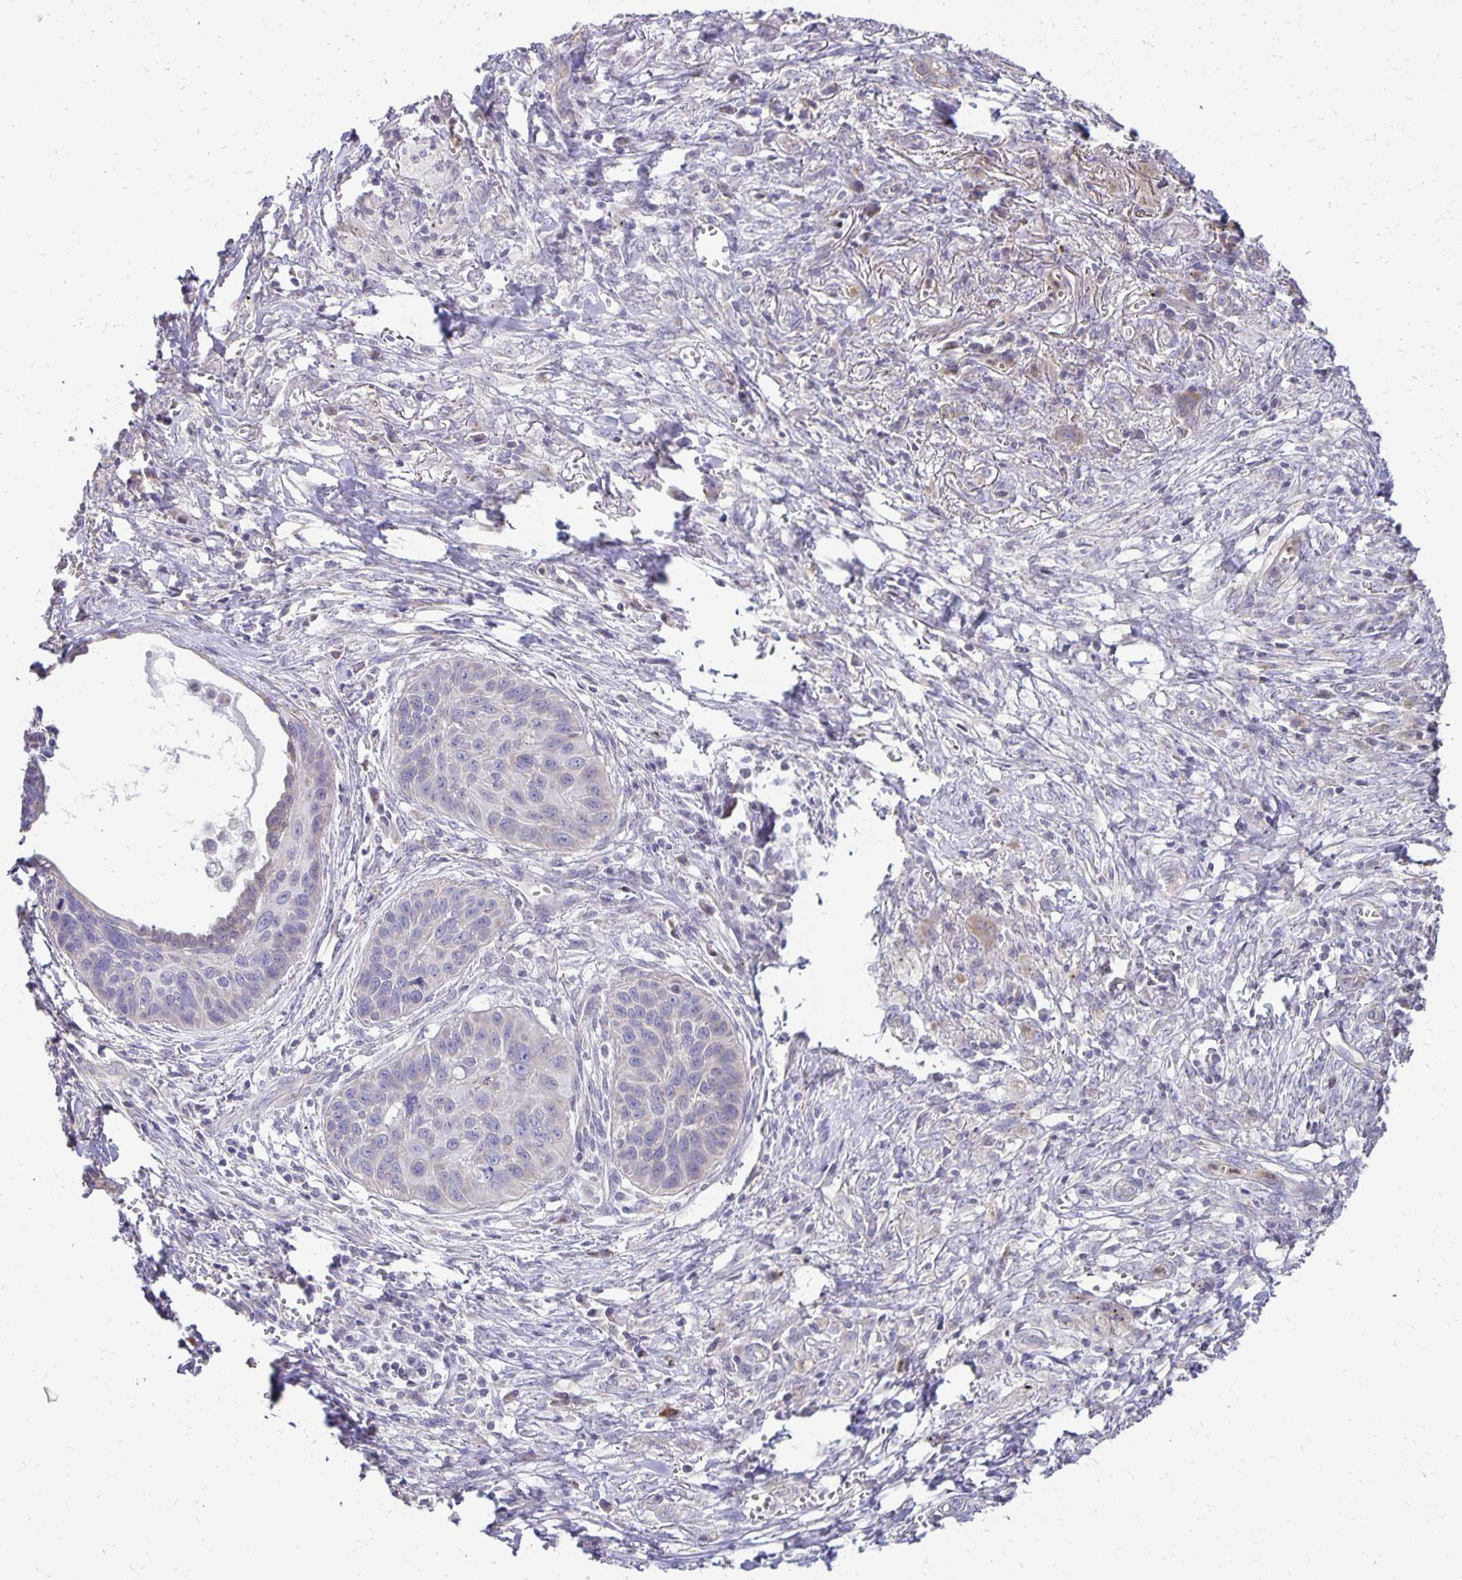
{"staining": {"intensity": "negative", "quantity": "none", "location": "none"}, "tissue": "lung cancer", "cell_type": "Tumor cells", "image_type": "cancer", "snomed": [{"axis": "morphology", "description": "Squamous cell carcinoma, NOS"}, {"axis": "topography", "description": "Lung"}], "caption": "Photomicrograph shows no protein expression in tumor cells of lung cancer tissue.", "gene": "FN3K", "patient": {"sex": "male", "age": 71}}